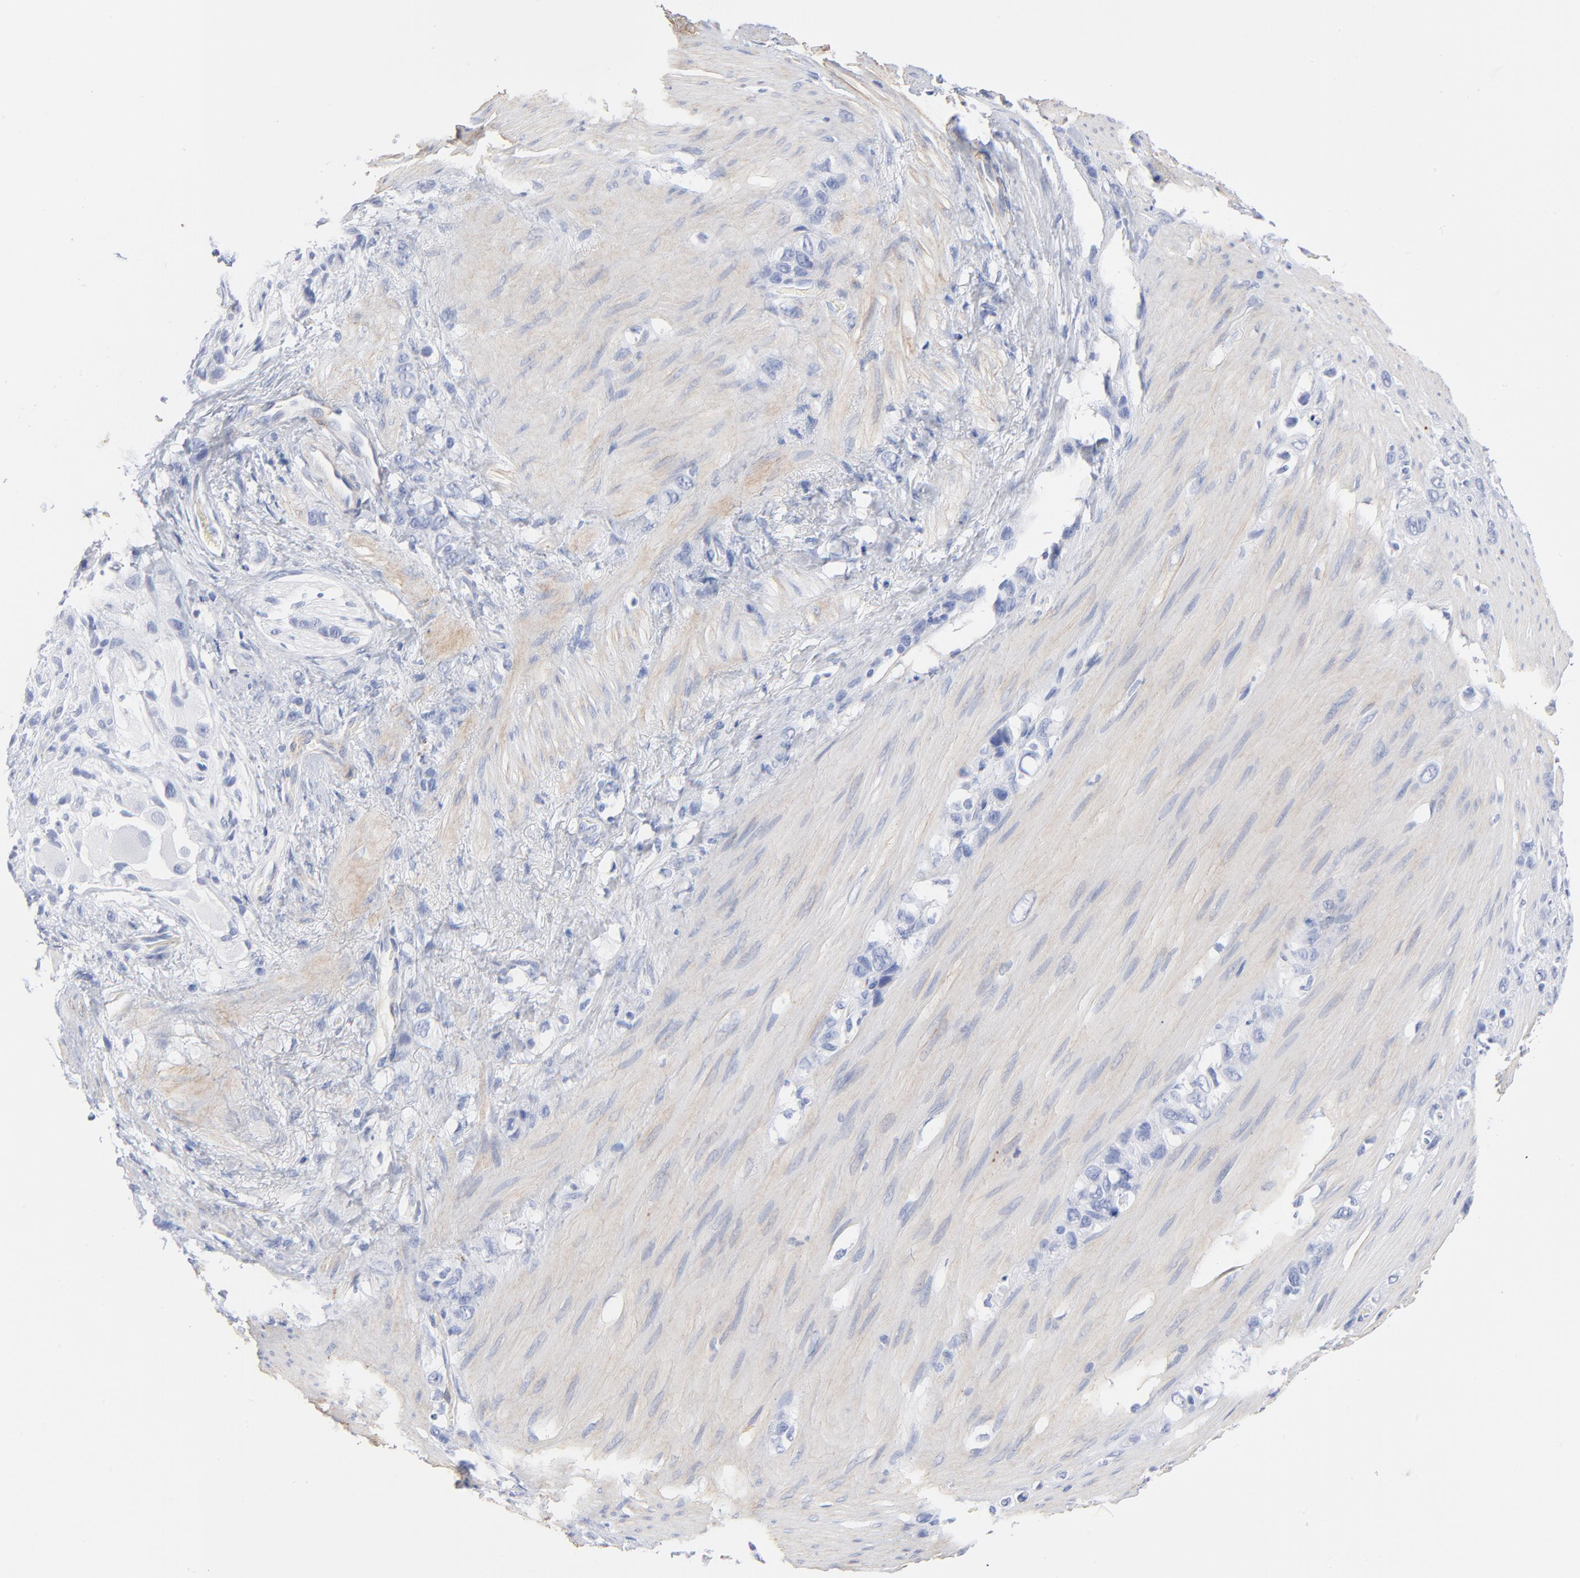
{"staining": {"intensity": "negative", "quantity": "none", "location": "none"}, "tissue": "stomach cancer", "cell_type": "Tumor cells", "image_type": "cancer", "snomed": [{"axis": "morphology", "description": "Normal tissue, NOS"}, {"axis": "morphology", "description": "Adenocarcinoma, NOS"}, {"axis": "morphology", "description": "Adenocarcinoma, High grade"}, {"axis": "topography", "description": "Stomach, upper"}, {"axis": "topography", "description": "Stomach"}], "caption": "DAB (3,3'-diaminobenzidine) immunohistochemical staining of human high-grade adenocarcinoma (stomach) exhibits no significant staining in tumor cells. Nuclei are stained in blue.", "gene": "AGTR1", "patient": {"sex": "female", "age": 65}}